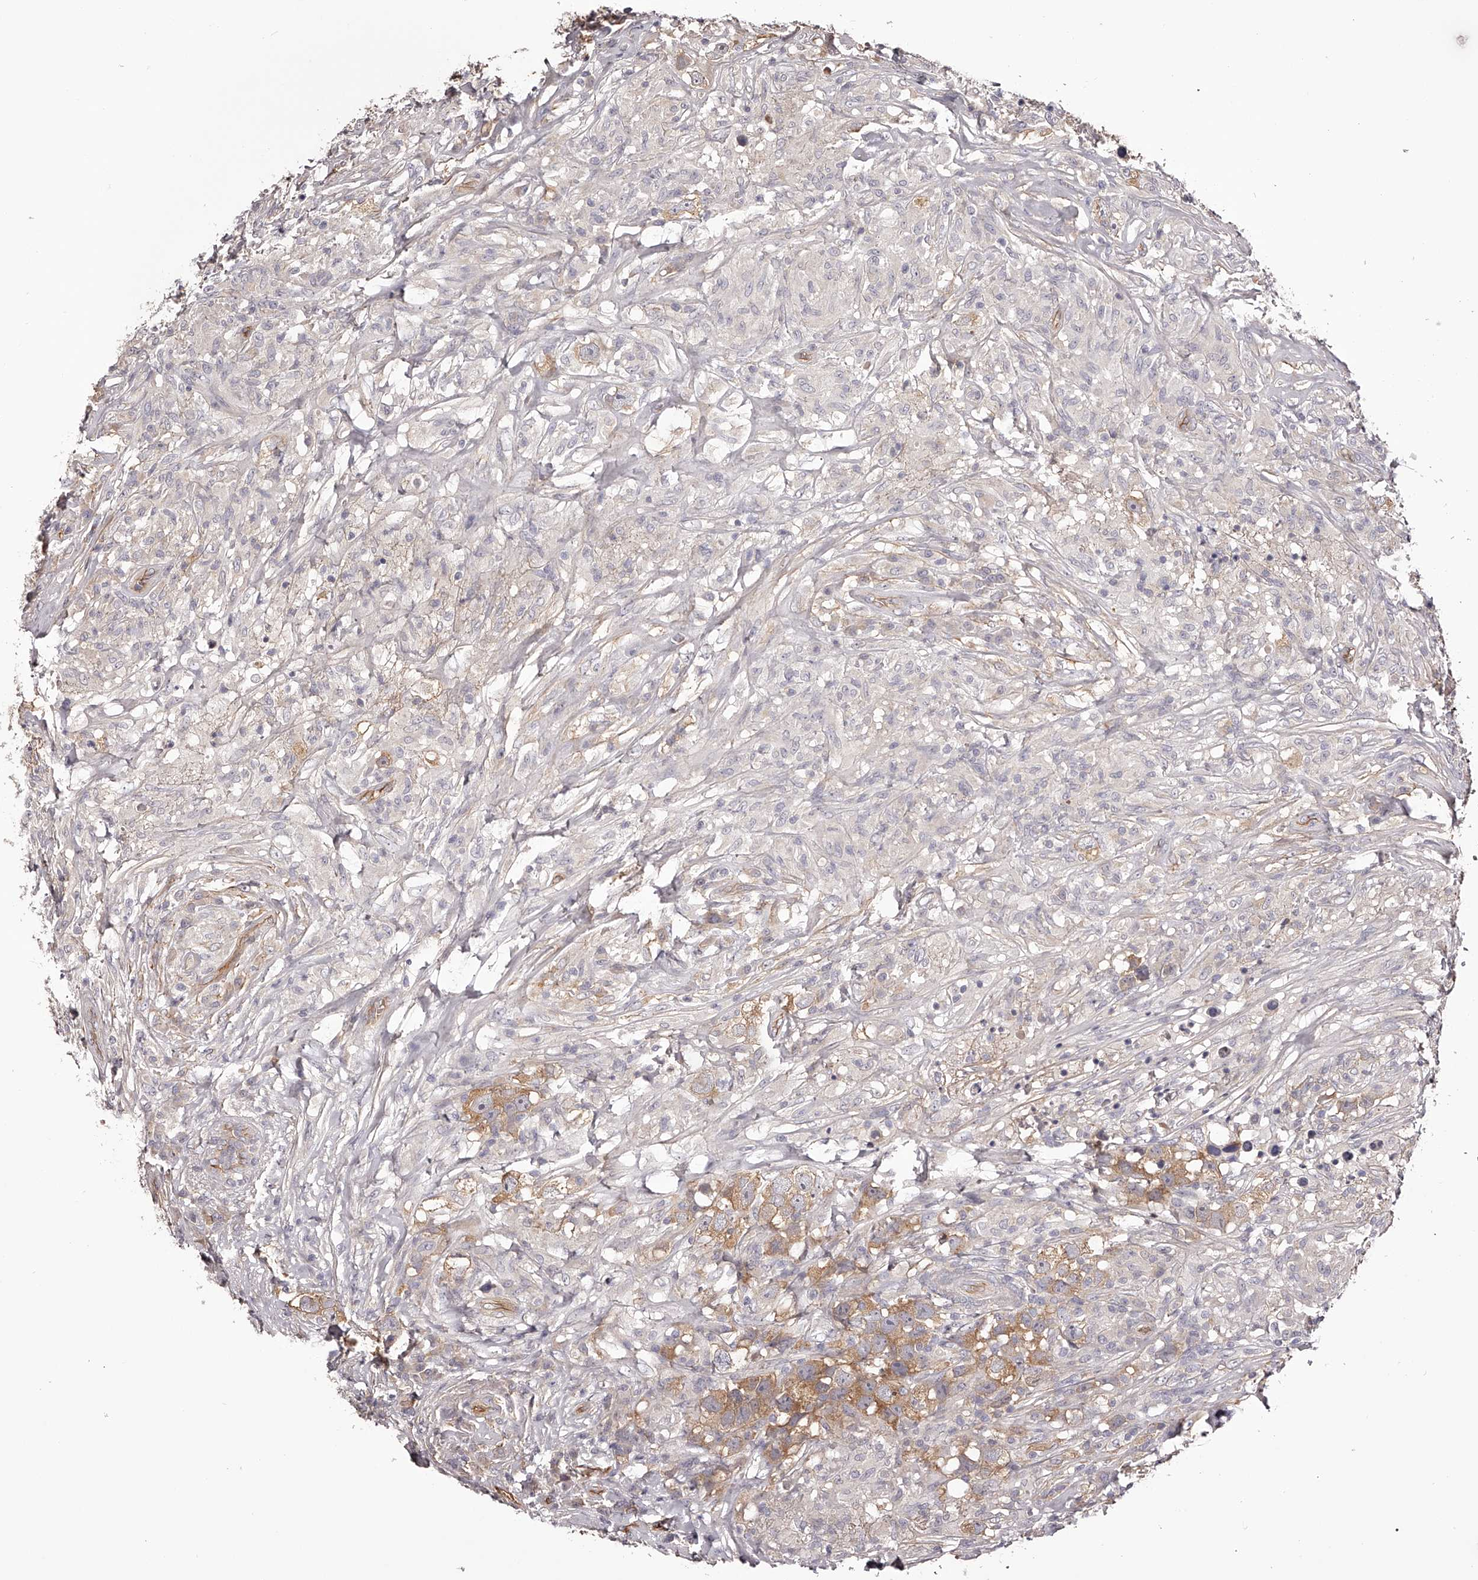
{"staining": {"intensity": "moderate", "quantity": ">75%", "location": "cytoplasmic/membranous"}, "tissue": "testis cancer", "cell_type": "Tumor cells", "image_type": "cancer", "snomed": [{"axis": "morphology", "description": "Seminoma, NOS"}, {"axis": "topography", "description": "Testis"}], "caption": "IHC histopathology image of neoplastic tissue: testis seminoma stained using immunohistochemistry (IHC) exhibits medium levels of moderate protein expression localized specifically in the cytoplasmic/membranous of tumor cells, appearing as a cytoplasmic/membranous brown color.", "gene": "LTV1", "patient": {"sex": "male", "age": 49}}